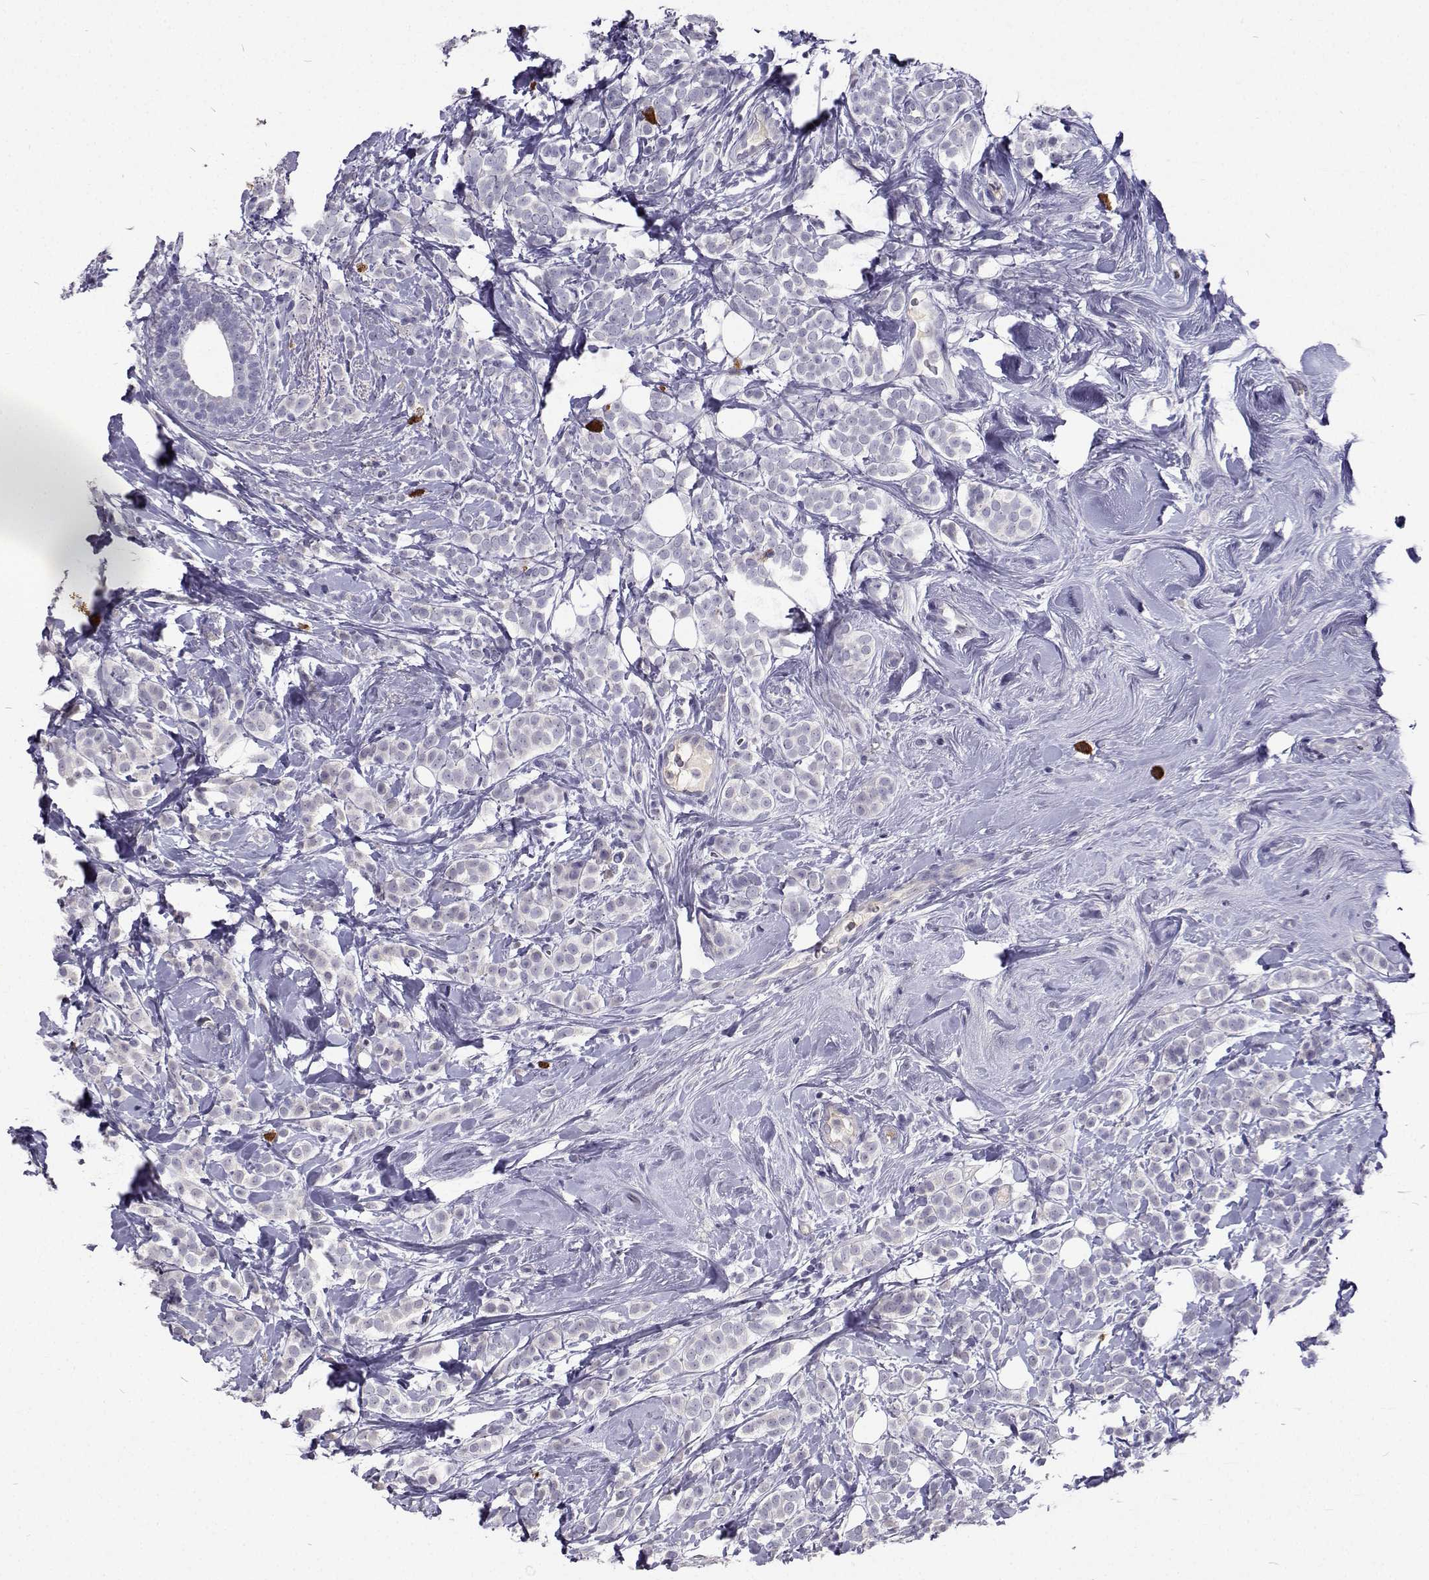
{"staining": {"intensity": "negative", "quantity": "none", "location": "none"}, "tissue": "breast cancer", "cell_type": "Tumor cells", "image_type": "cancer", "snomed": [{"axis": "morphology", "description": "Lobular carcinoma"}, {"axis": "topography", "description": "Breast"}], "caption": "Tumor cells show no significant protein staining in breast cancer (lobular carcinoma).", "gene": "CFAP44", "patient": {"sex": "female", "age": 49}}